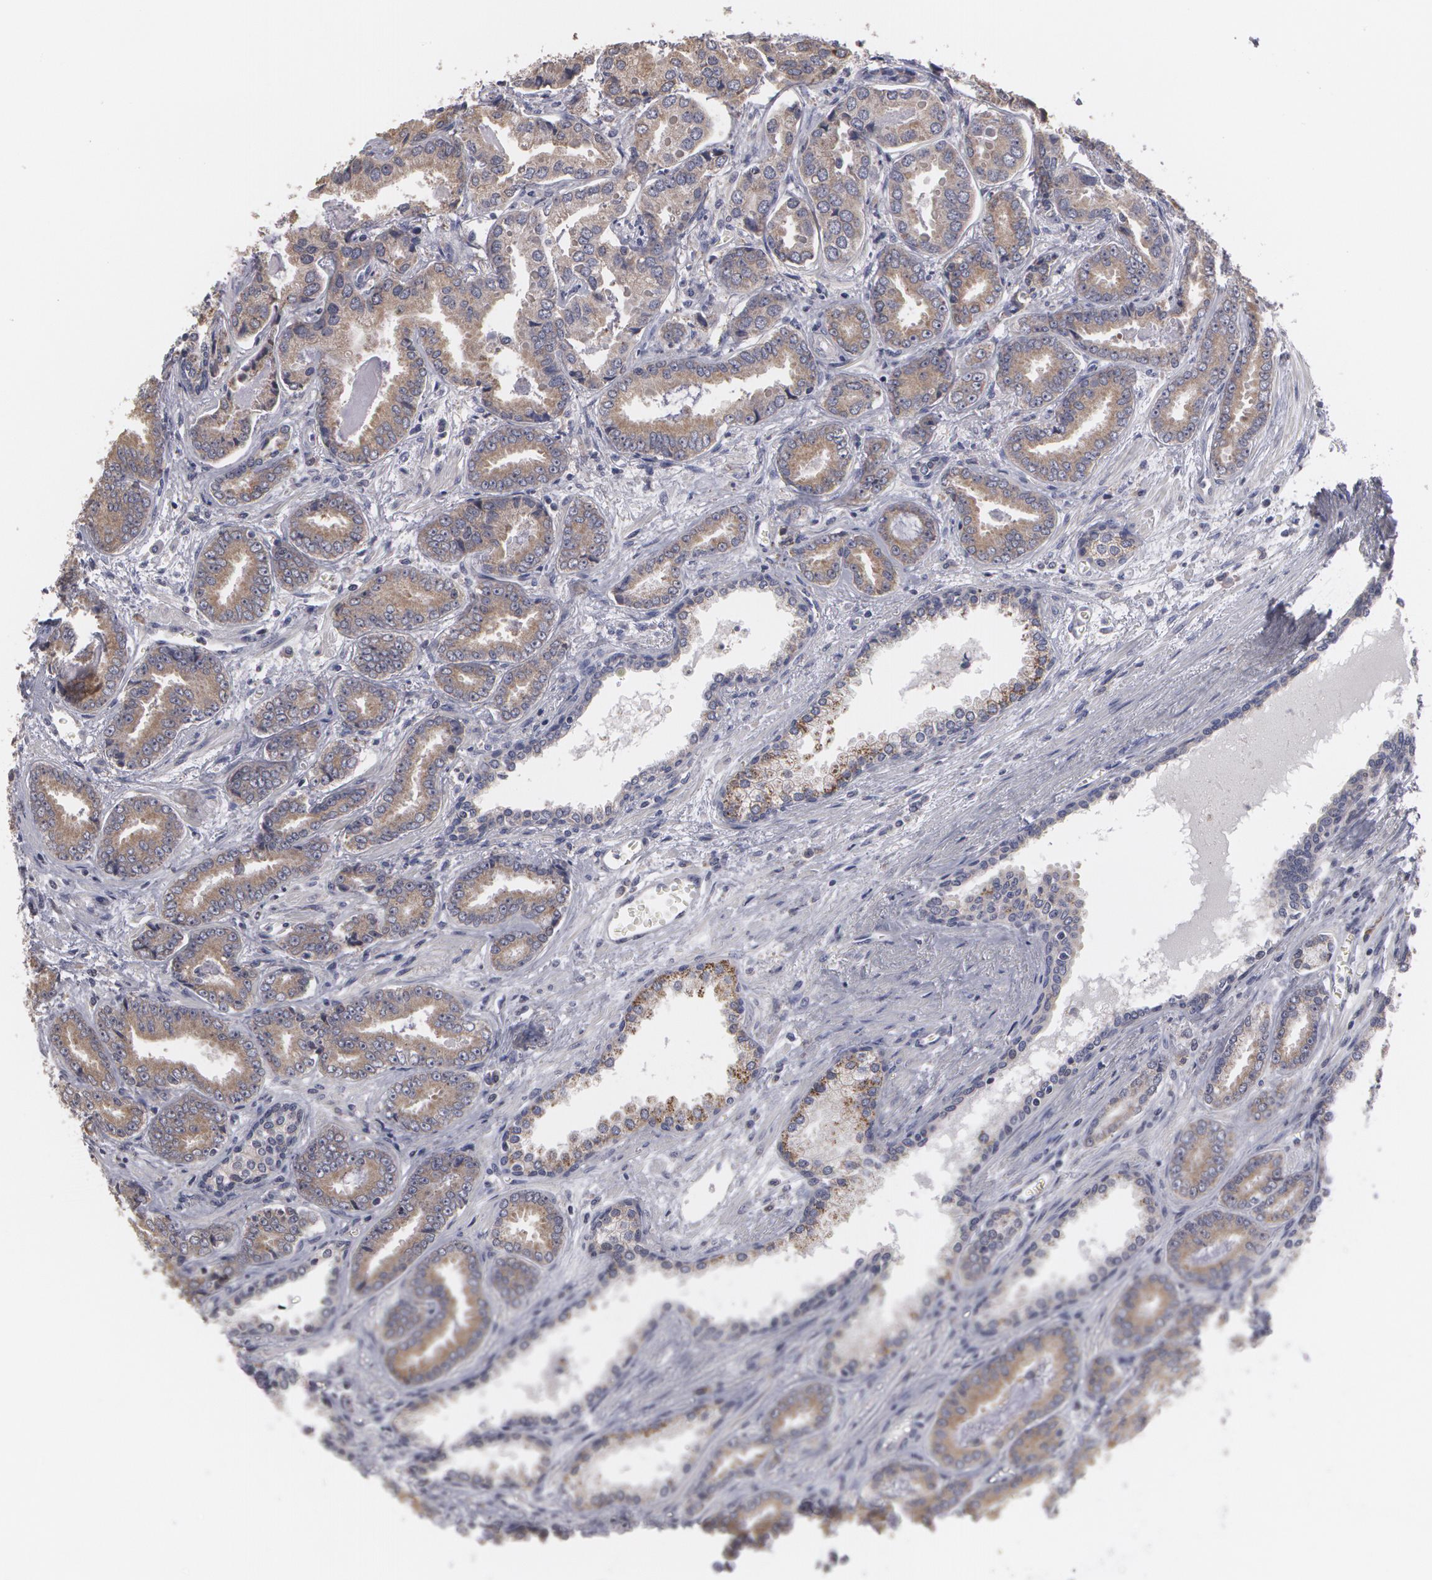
{"staining": {"intensity": "moderate", "quantity": ">75%", "location": "cytoplasmic/membranous"}, "tissue": "prostate cancer", "cell_type": "Tumor cells", "image_type": "cancer", "snomed": [{"axis": "morphology", "description": "Adenocarcinoma, Low grade"}, {"axis": "topography", "description": "Prostate"}], "caption": "Immunohistochemistry (IHC) photomicrograph of human prostate cancer stained for a protein (brown), which shows medium levels of moderate cytoplasmic/membranous expression in about >75% of tumor cells.", "gene": "MTHFD1", "patient": {"sex": "male", "age": 65}}